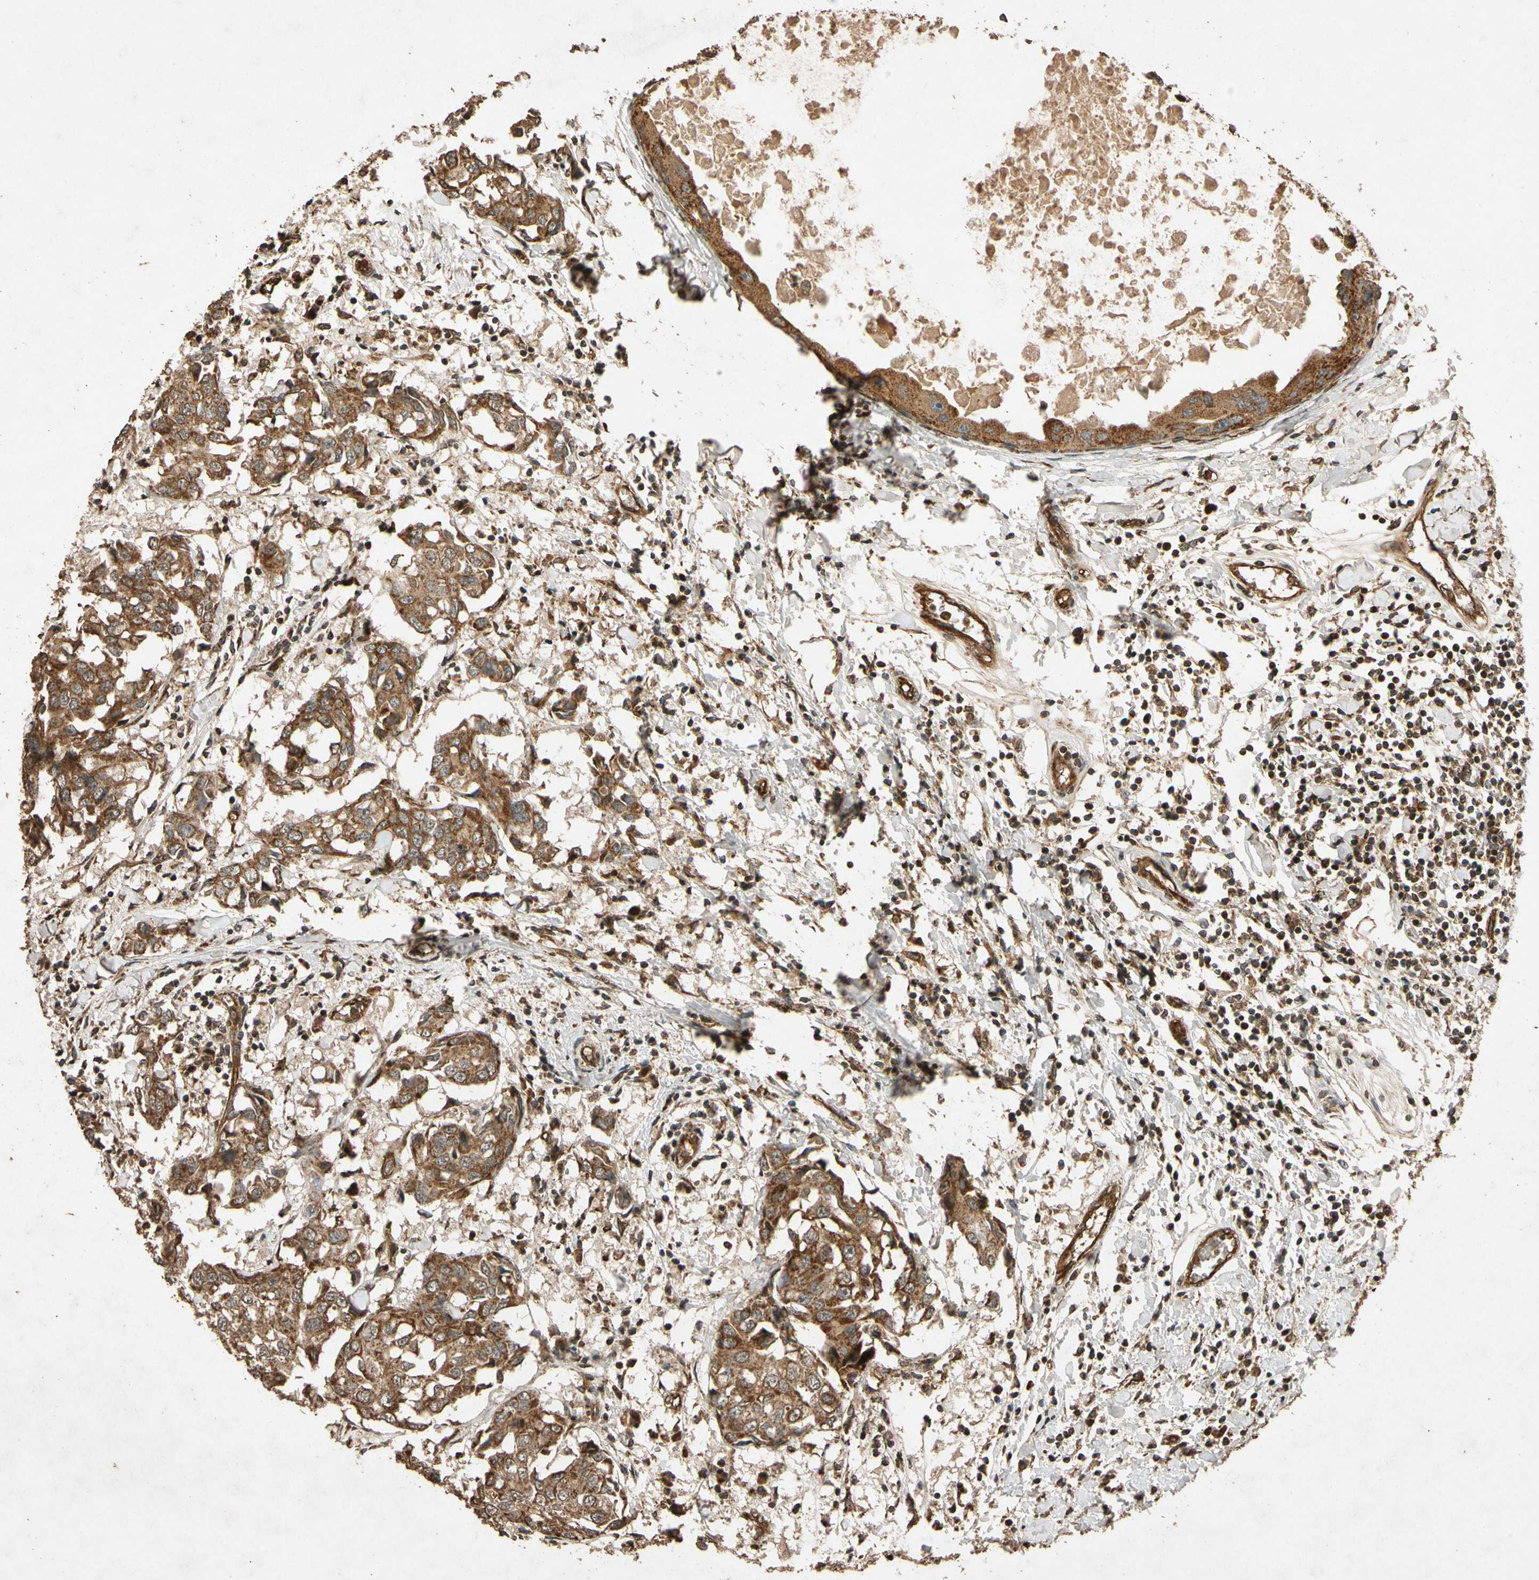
{"staining": {"intensity": "strong", "quantity": ">75%", "location": "cytoplasmic/membranous"}, "tissue": "breast cancer", "cell_type": "Tumor cells", "image_type": "cancer", "snomed": [{"axis": "morphology", "description": "Duct carcinoma"}, {"axis": "topography", "description": "Breast"}], "caption": "IHC staining of breast cancer (intraductal carcinoma), which displays high levels of strong cytoplasmic/membranous expression in approximately >75% of tumor cells indicating strong cytoplasmic/membranous protein expression. The staining was performed using DAB (3,3'-diaminobenzidine) (brown) for protein detection and nuclei were counterstained in hematoxylin (blue).", "gene": "TXN2", "patient": {"sex": "female", "age": 27}}